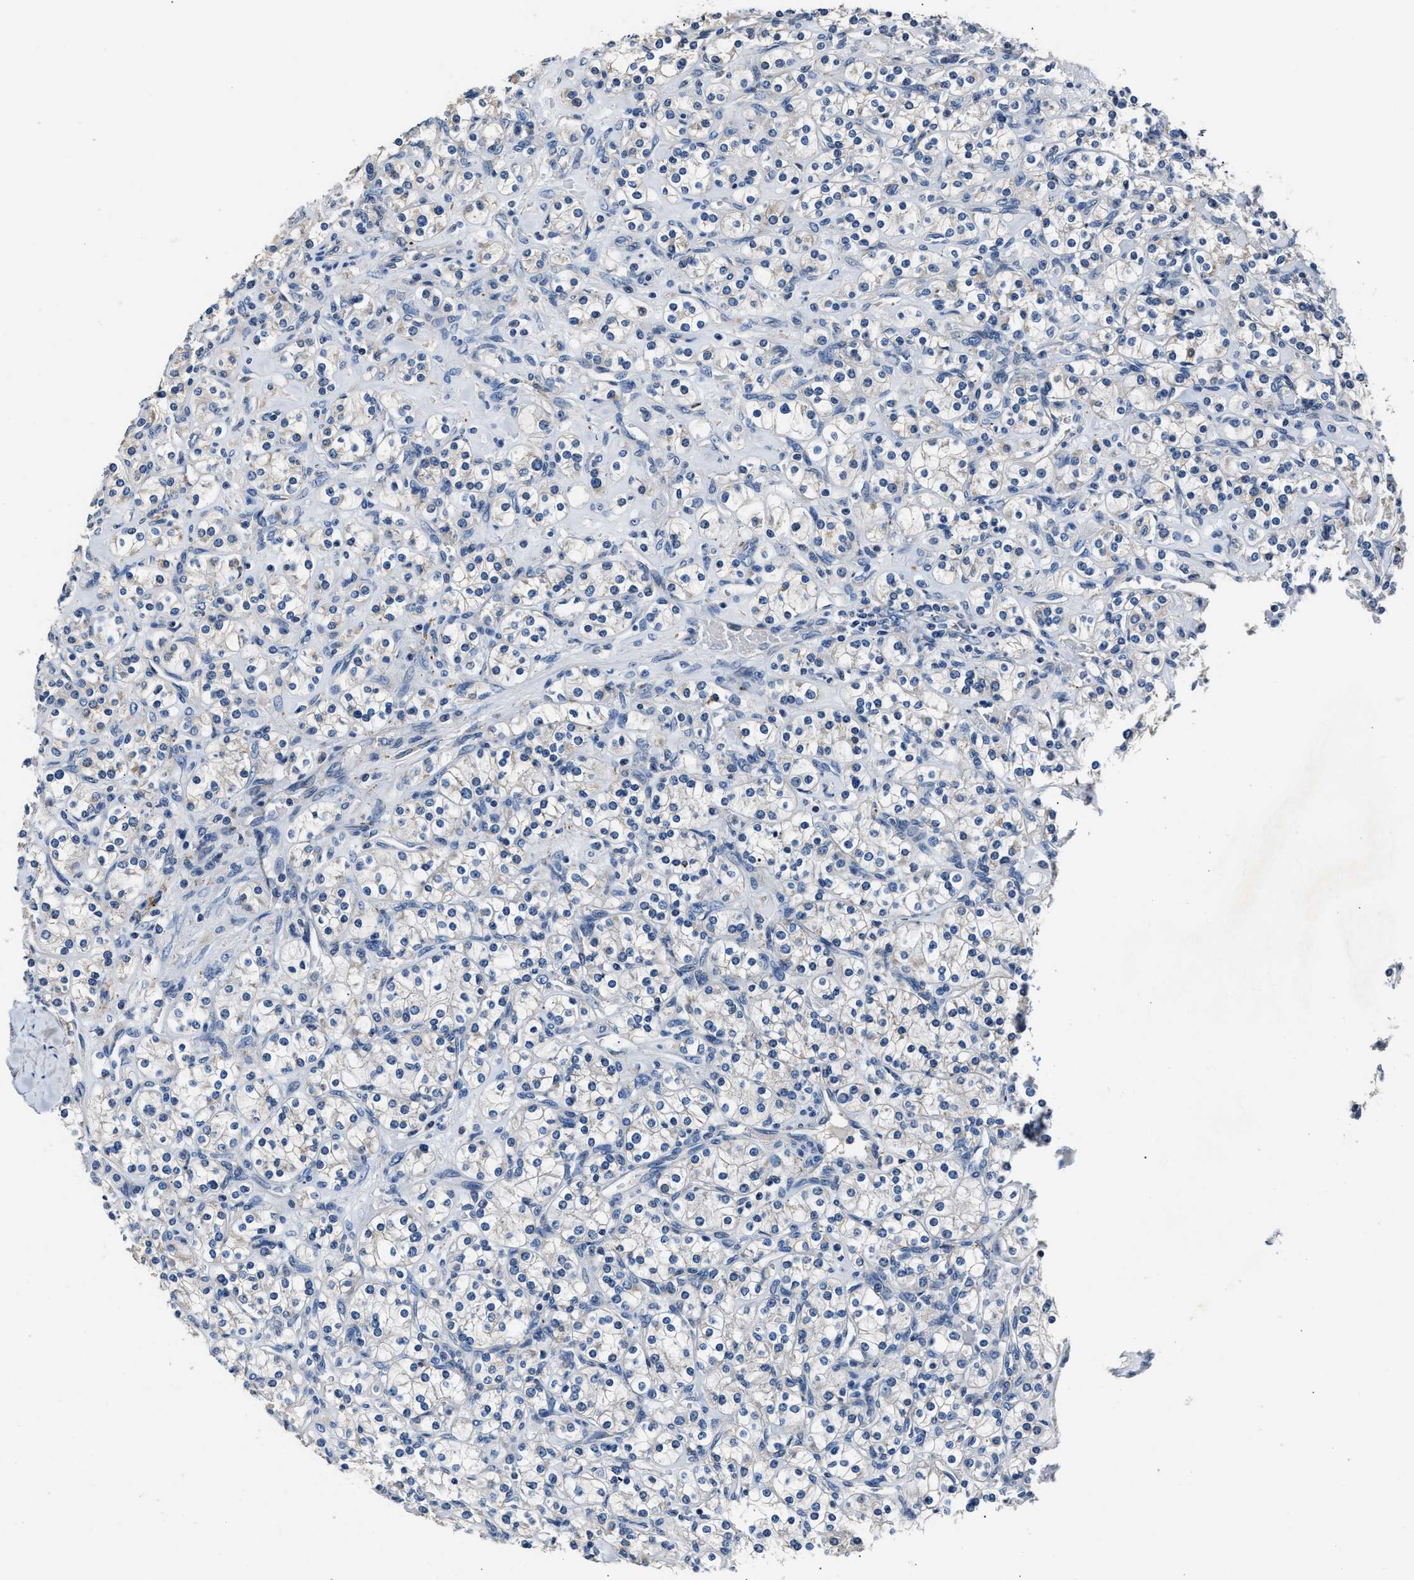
{"staining": {"intensity": "negative", "quantity": "none", "location": "none"}, "tissue": "renal cancer", "cell_type": "Tumor cells", "image_type": "cancer", "snomed": [{"axis": "morphology", "description": "Adenocarcinoma, NOS"}, {"axis": "topography", "description": "Kidney"}], "caption": "High power microscopy micrograph of an immunohistochemistry photomicrograph of renal cancer, revealing no significant positivity in tumor cells. (DAB (3,3'-diaminobenzidine) immunohistochemistry (IHC) visualized using brightfield microscopy, high magnification).", "gene": "DNAJC24", "patient": {"sex": "male", "age": 77}}